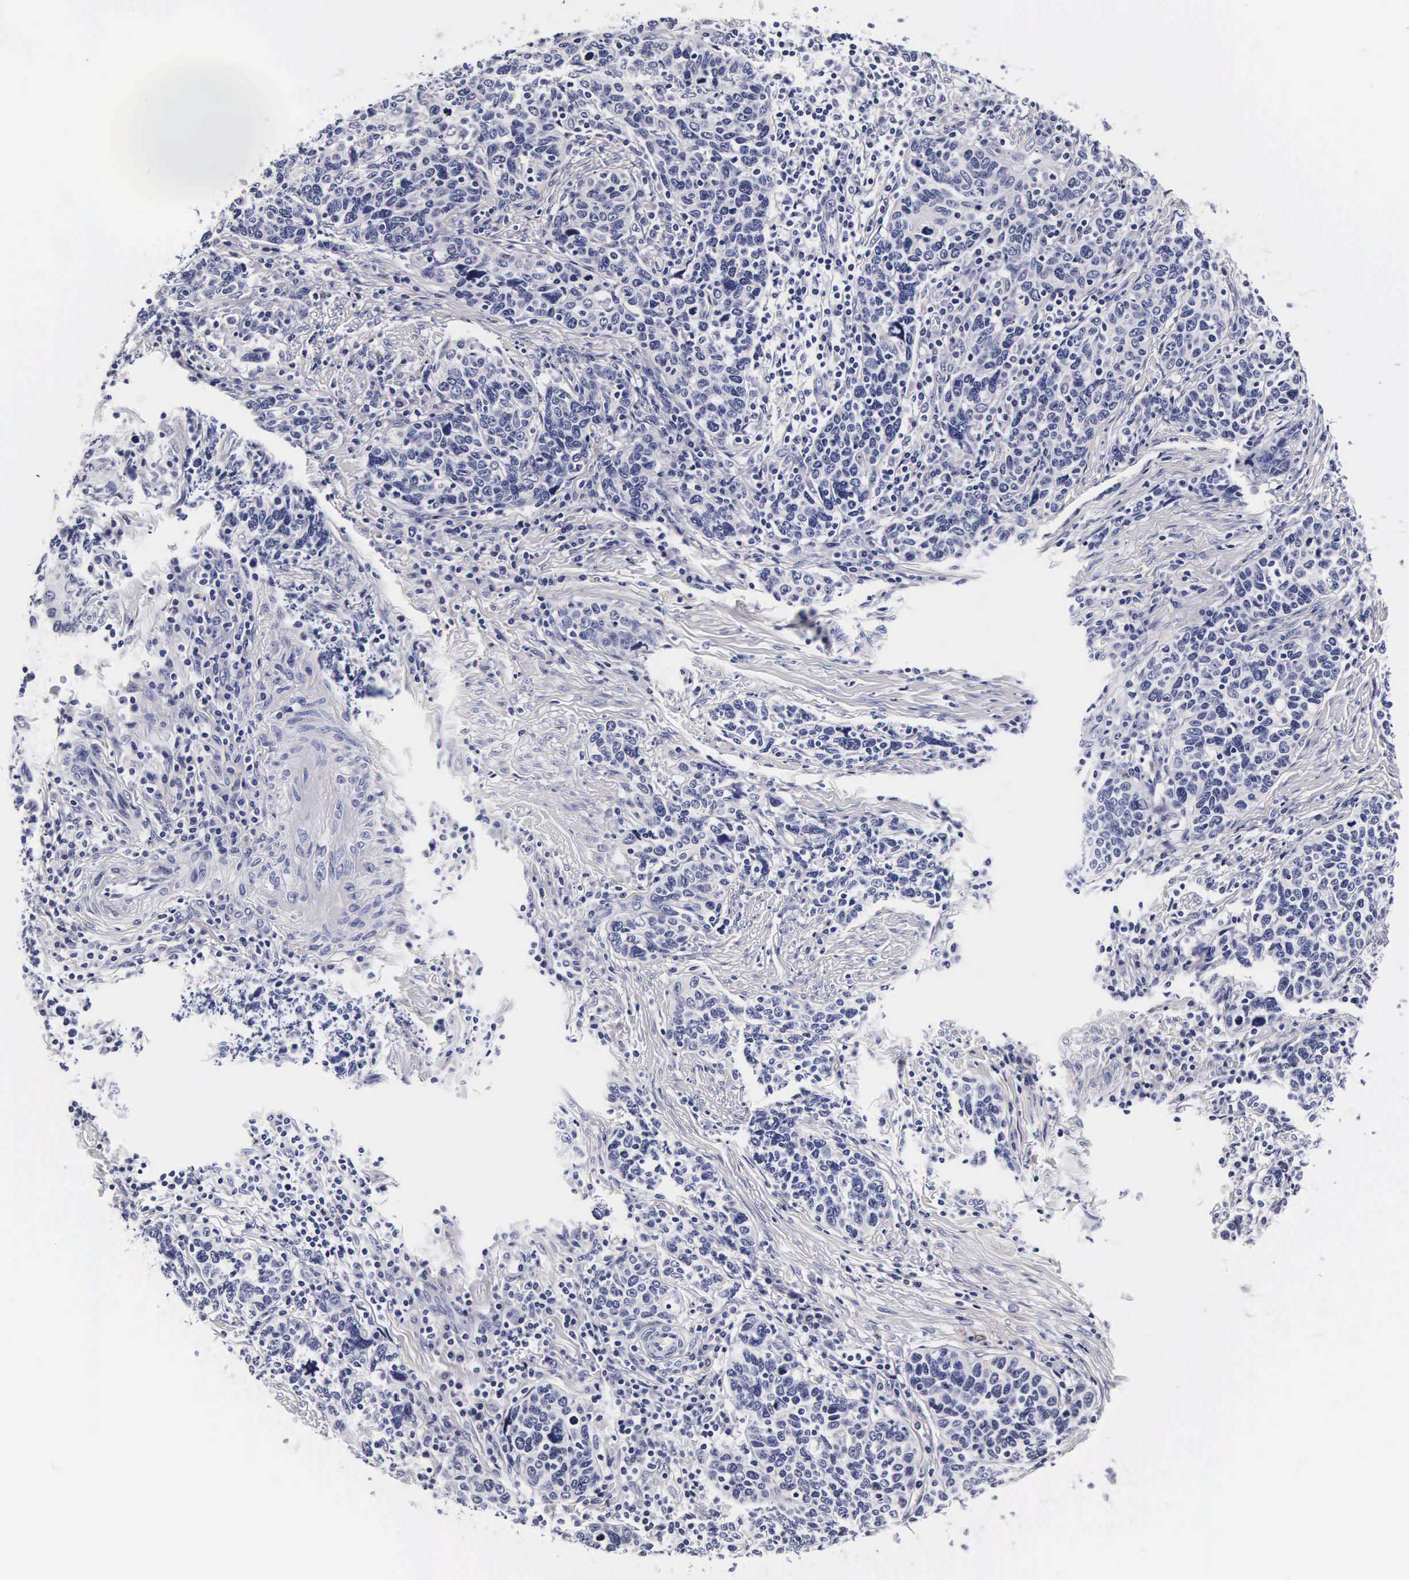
{"staining": {"intensity": "negative", "quantity": "none", "location": "none"}, "tissue": "cervical cancer", "cell_type": "Tumor cells", "image_type": "cancer", "snomed": [{"axis": "morphology", "description": "Squamous cell carcinoma, NOS"}, {"axis": "topography", "description": "Cervix"}], "caption": "Immunohistochemistry (IHC) of cervical cancer (squamous cell carcinoma) reveals no expression in tumor cells.", "gene": "RNASE6", "patient": {"sex": "female", "age": 41}}